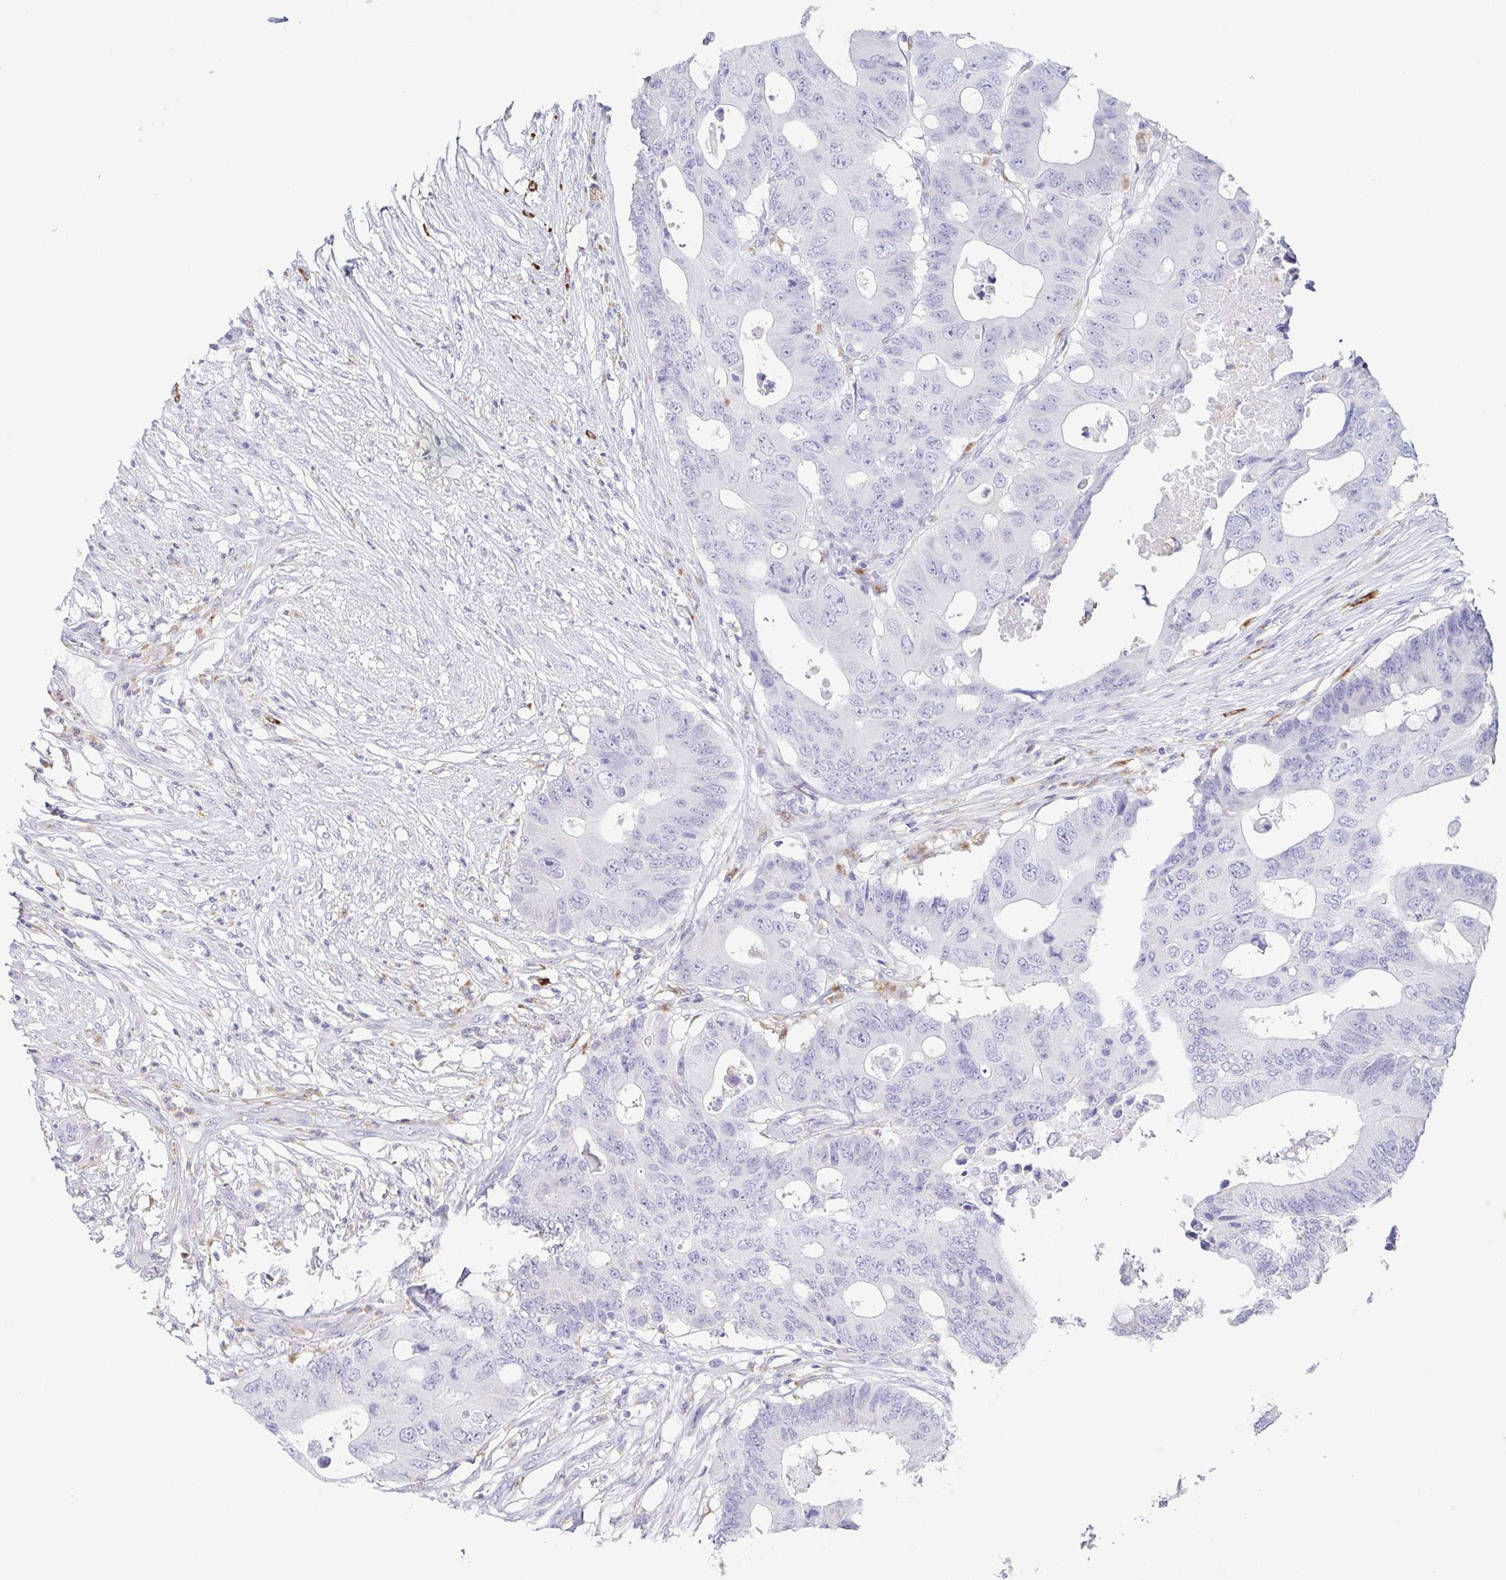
{"staining": {"intensity": "negative", "quantity": "none", "location": "none"}, "tissue": "colorectal cancer", "cell_type": "Tumor cells", "image_type": "cancer", "snomed": [{"axis": "morphology", "description": "Adenocarcinoma, NOS"}, {"axis": "topography", "description": "Colon"}], "caption": "An image of human colorectal cancer (adenocarcinoma) is negative for staining in tumor cells.", "gene": "ATP6V1G2", "patient": {"sex": "male", "age": 71}}